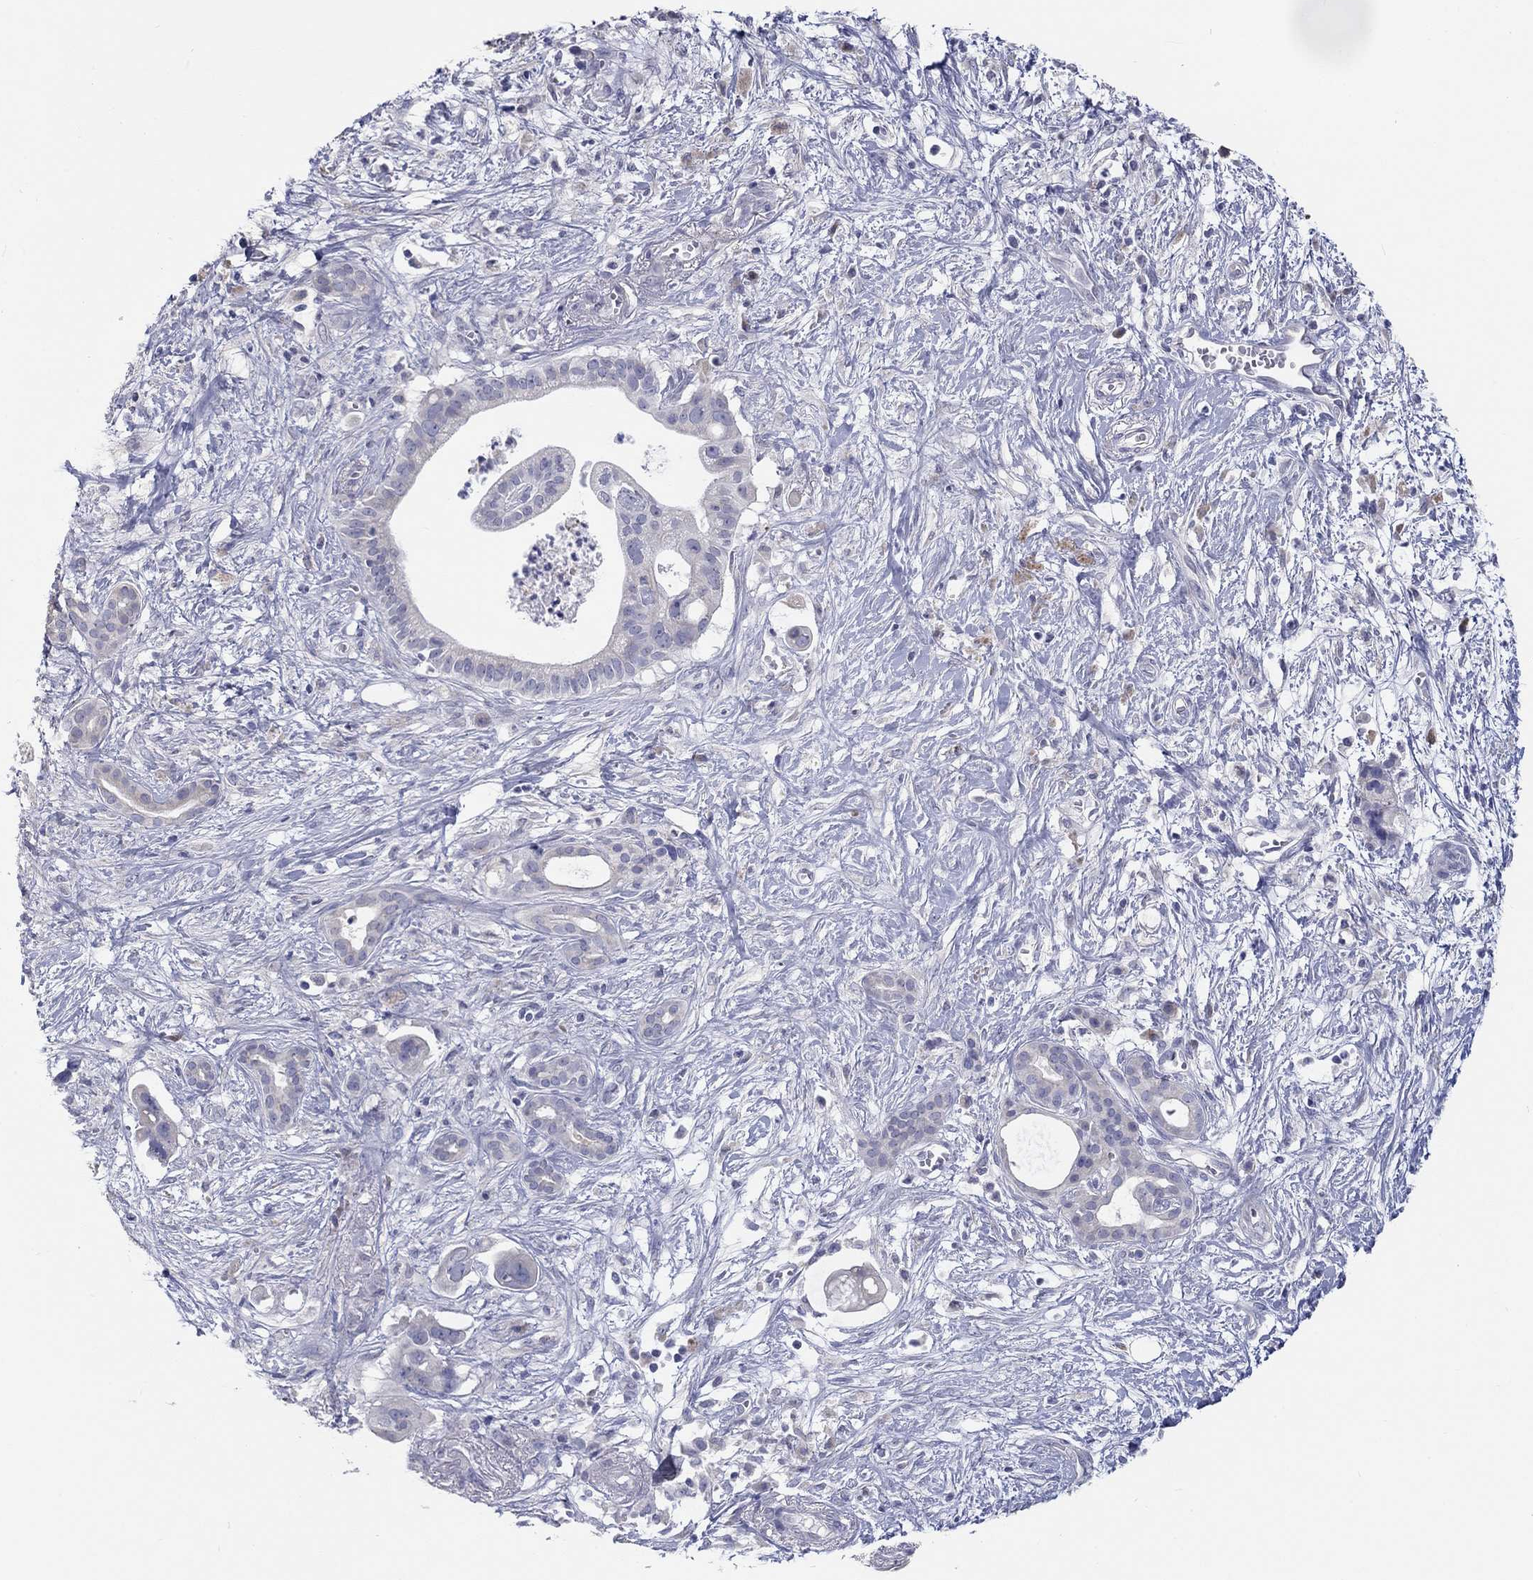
{"staining": {"intensity": "negative", "quantity": "none", "location": "none"}, "tissue": "pancreatic cancer", "cell_type": "Tumor cells", "image_type": "cancer", "snomed": [{"axis": "morphology", "description": "Adenocarcinoma, NOS"}, {"axis": "topography", "description": "Pancreas"}], "caption": "Tumor cells are negative for brown protein staining in adenocarcinoma (pancreatic). (Brightfield microscopy of DAB (3,3'-diaminobenzidine) immunohistochemistry at high magnification).", "gene": "LRRC4C", "patient": {"sex": "male", "age": 61}}